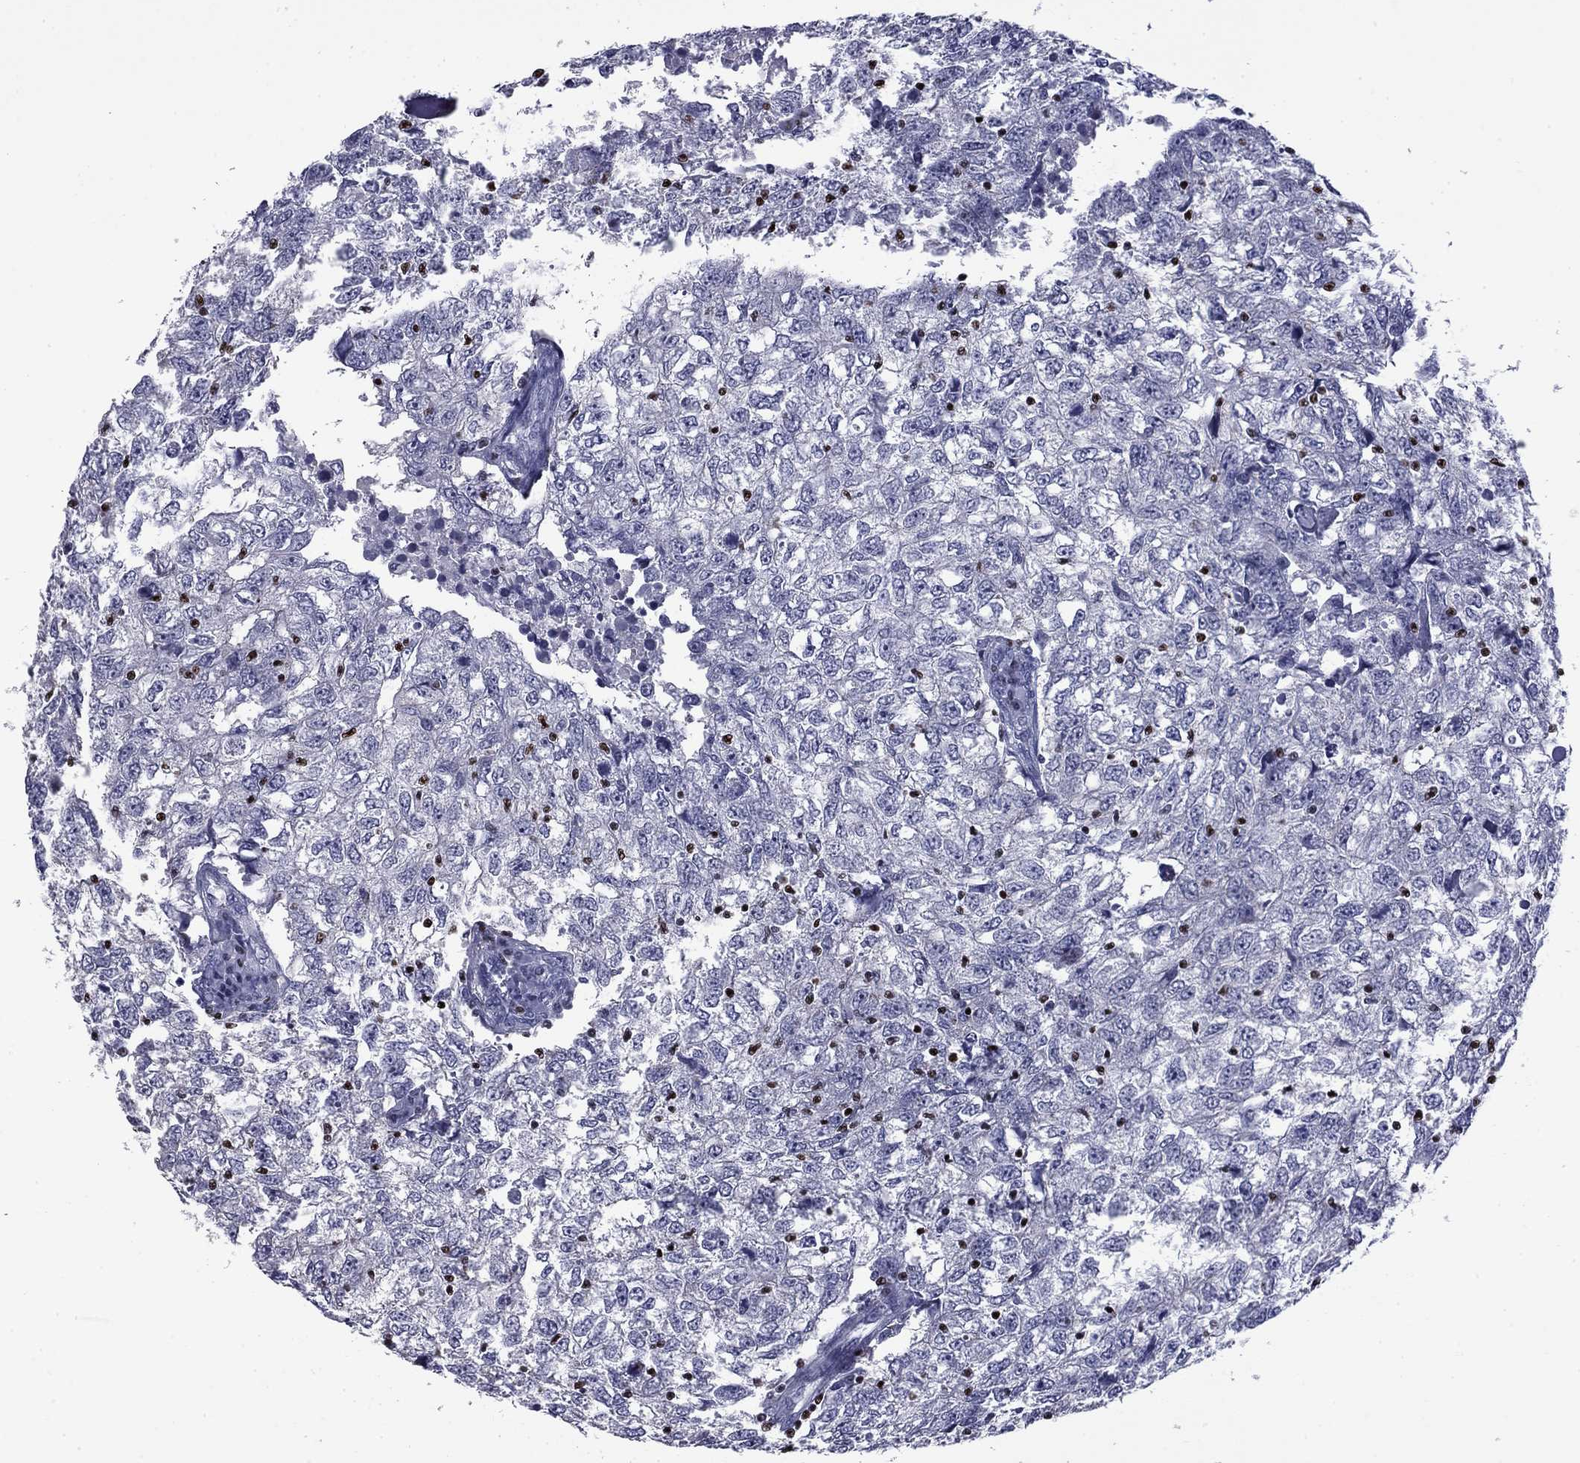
{"staining": {"intensity": "negative", "quantity": "none", "location": "none"}, "tissue": "breast cancer", "cell_type": "Tumor cells", "image_type": "cancer", "snomed": [{"axis": "morphology", "description": "Duct carcinoma"}, {"axis": "topography", "description": "Breast"}], "caption": "This image is of invasive ductal carcinoma (breast) stained with IHC to label a protein in brown with the nuclei are counter-stained blue. There is no positivity in tumor cells. (DAB IHC visualized using brightfield microscopy, high magnification).", "gene": "IKZF3", "patient": {"sex": "female", "age": 30}}